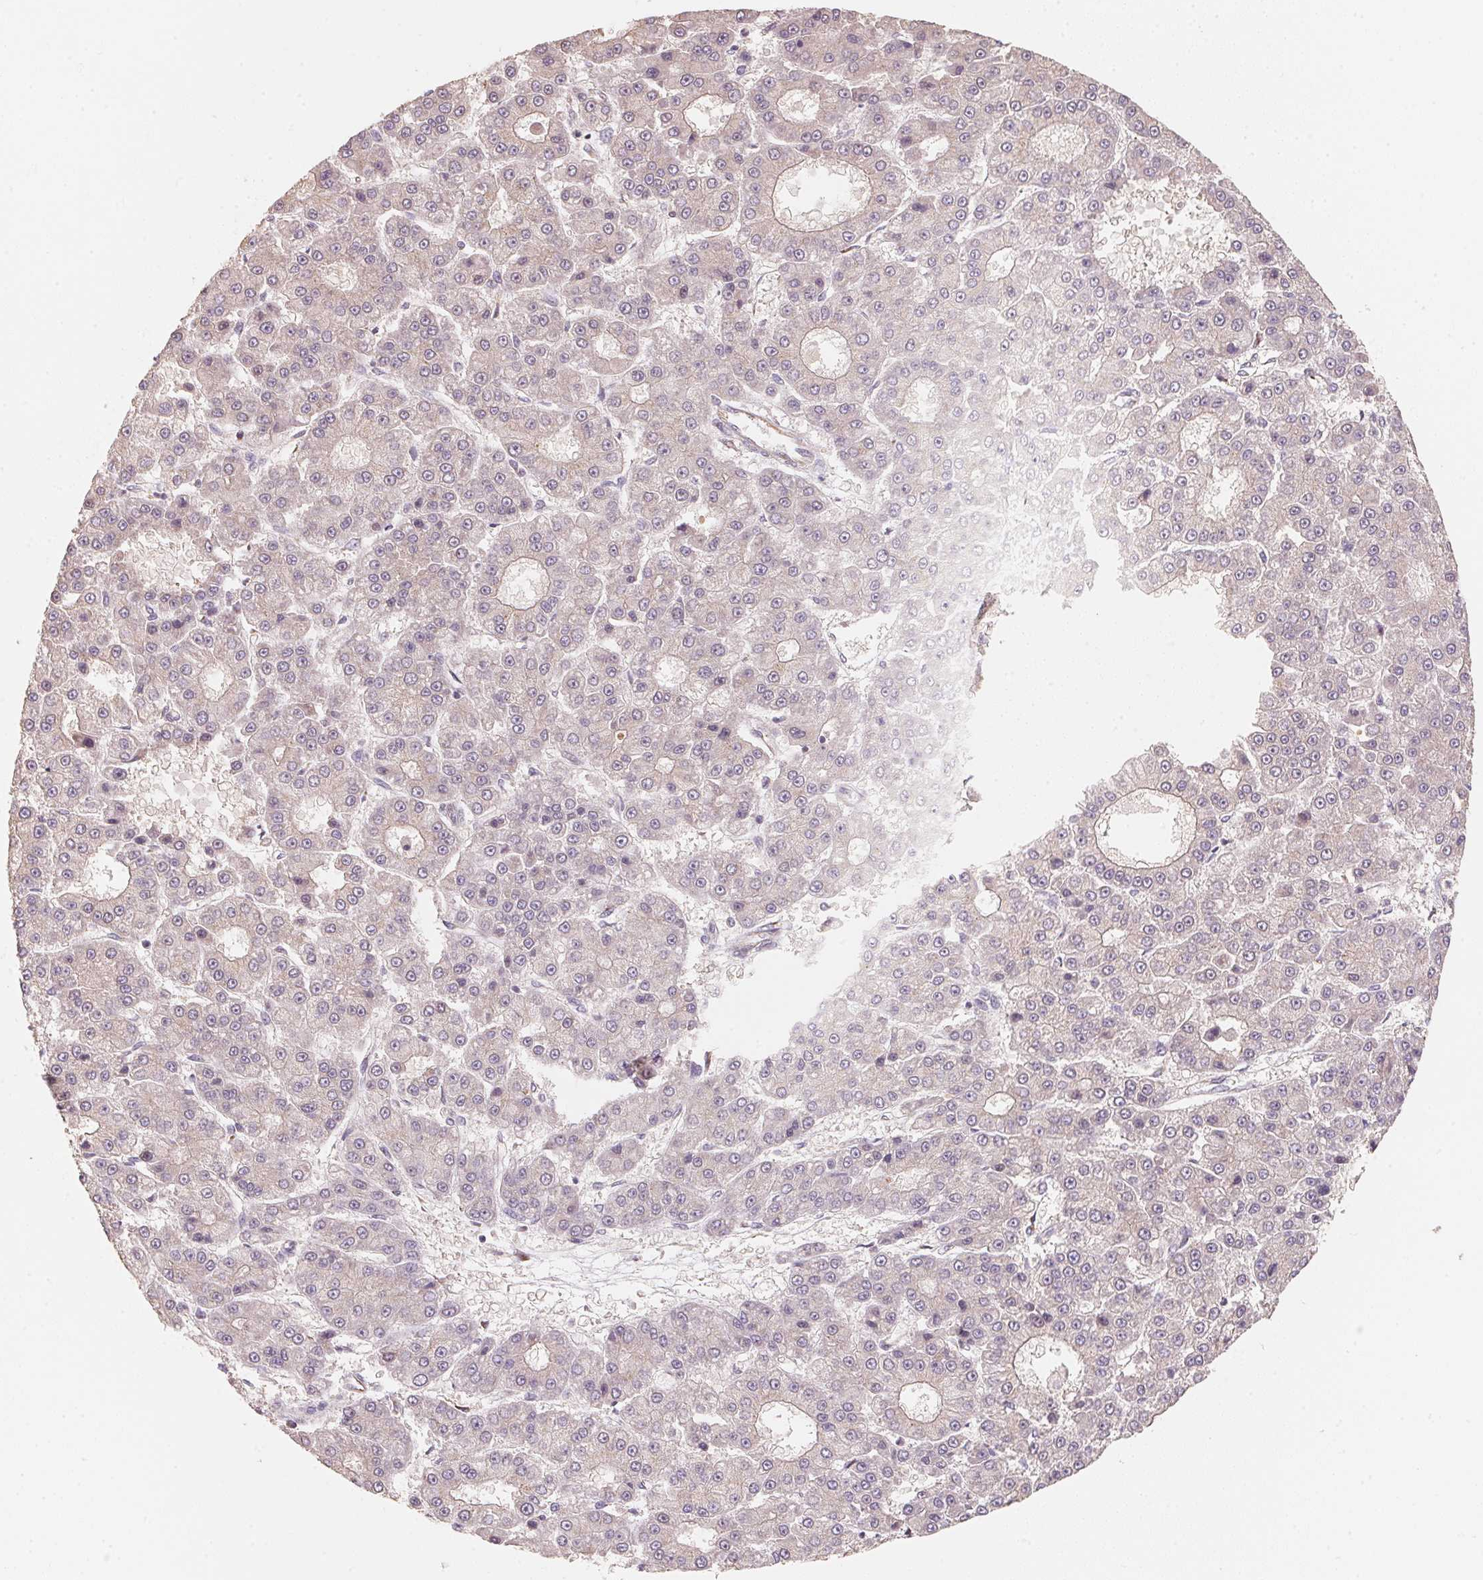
{"staining": {"intensity": "negative", "quantity": "none", "location": "none"}, "tissue": "liver cancer", "cell_type": "Tumor cells", "image_type": "cancer", "snomed": [{"axis": "morphology", "description": "Carcinoma, Hepatocellular, NOS"}, {"axis": "topography", "description": "Liver"}], "caption": "DAB immunohistochemical staining of human liver cancer (hepatocellular carcinoma) reveals no significant expression in tumor cells. (Immunohistochemistry (ihc), brightfield microscopy, high magnification).", "gene": "TSPAN12", "patient": {"sex": "male", "age": 70}}